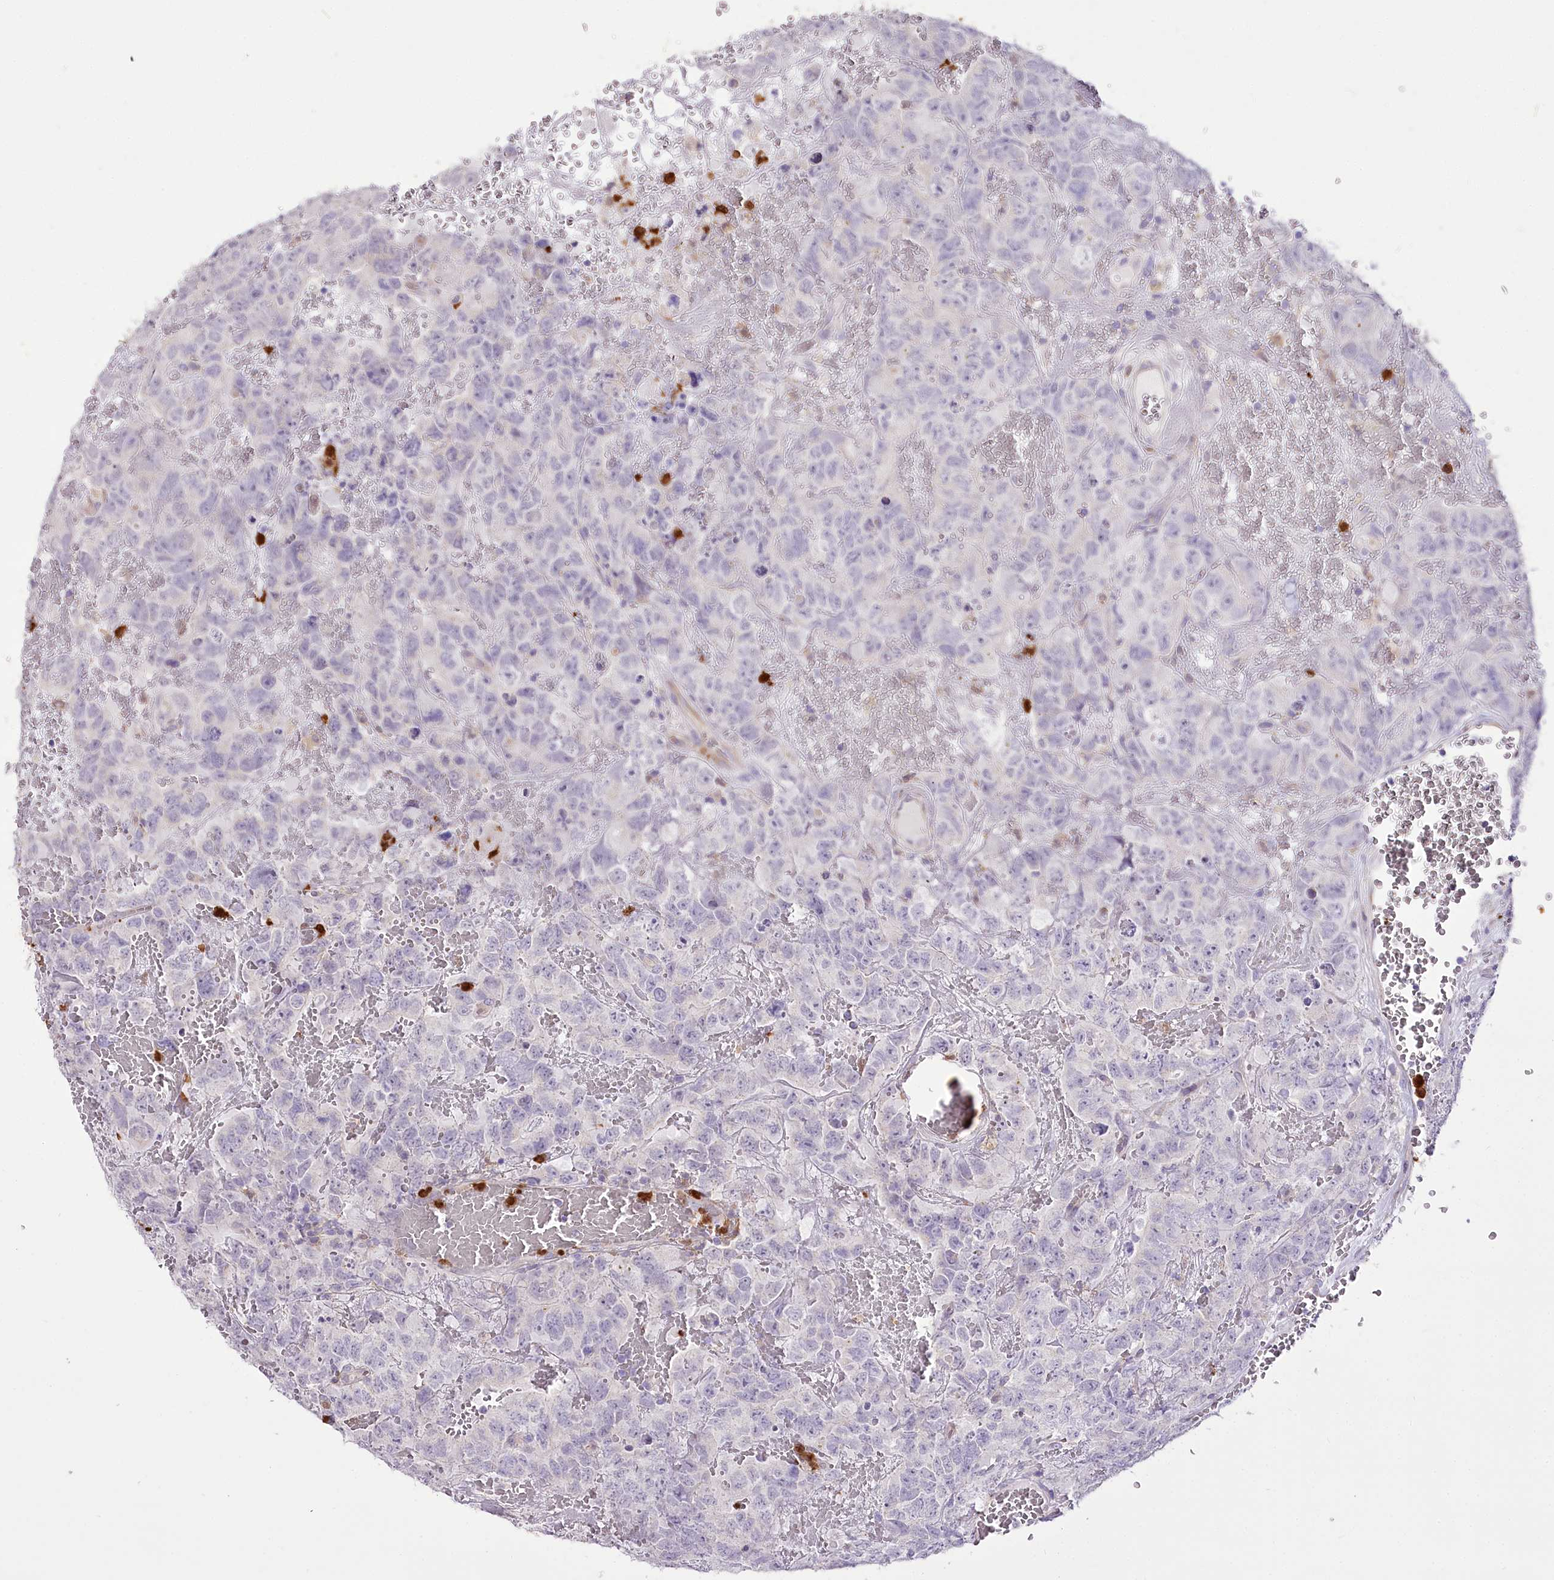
{"staining": {"intensity": "negative", "quantity": "none", "location": "none"}, "tissue": "testis cancer", "cell_type": "Tumor cells", "image_type": "cancer", "snomed": [{"axis": "morphology", "description": "Carcinoma, Embryonal, NOS"}, {"axis": "topography", "description": "Testis"}], "caption": "Tumor cells are negative for protein expression in human testis embryonal carcinoma. (IHC, brightfield microscopy, high magnification).", "gene": "DPYD", "patient": {"sex": "male", "age": 45}}